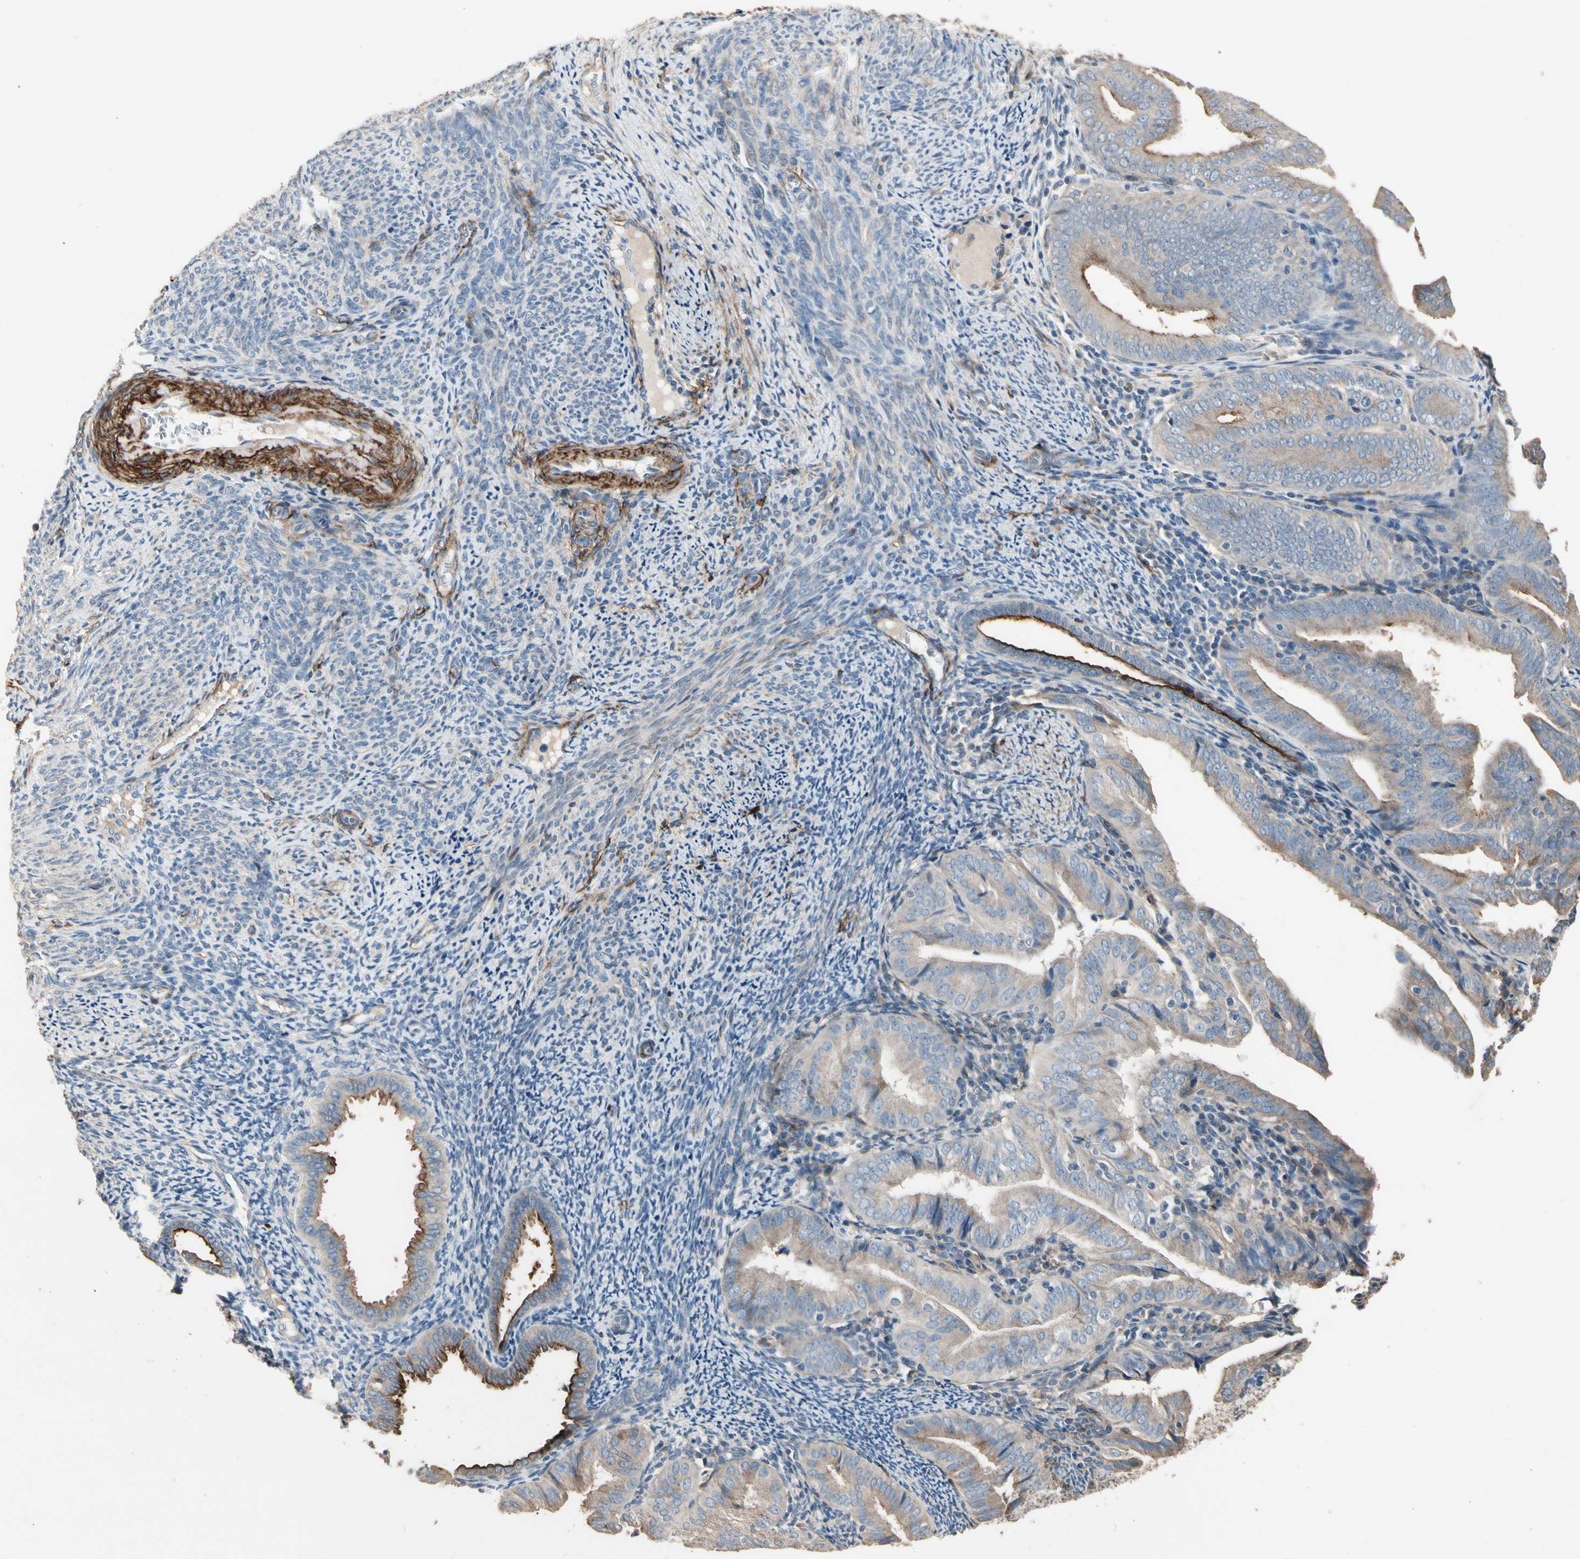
{"staining": {"intensity": "weak", "quantity": ">75%", "location": "cytoplasmic/membranous"}, "tissue": "endometrial cancer", "cell_type": "Tumor cells", "image_type": "cancer", "snomed": [{"axis": "morphology", "description": "Adenocarcinoma, NOS"}, {"axis": "topography", "description": "Endometrium"}], "caption": "Immunohistochemical staining of human endometrial adenocarcinoma displays low levels of weak cytoplasmic/membranous expression in approximately >75% of tumor cells.", "gene": "SUSD2", "patient": {"sex": "female", "age": 58}}